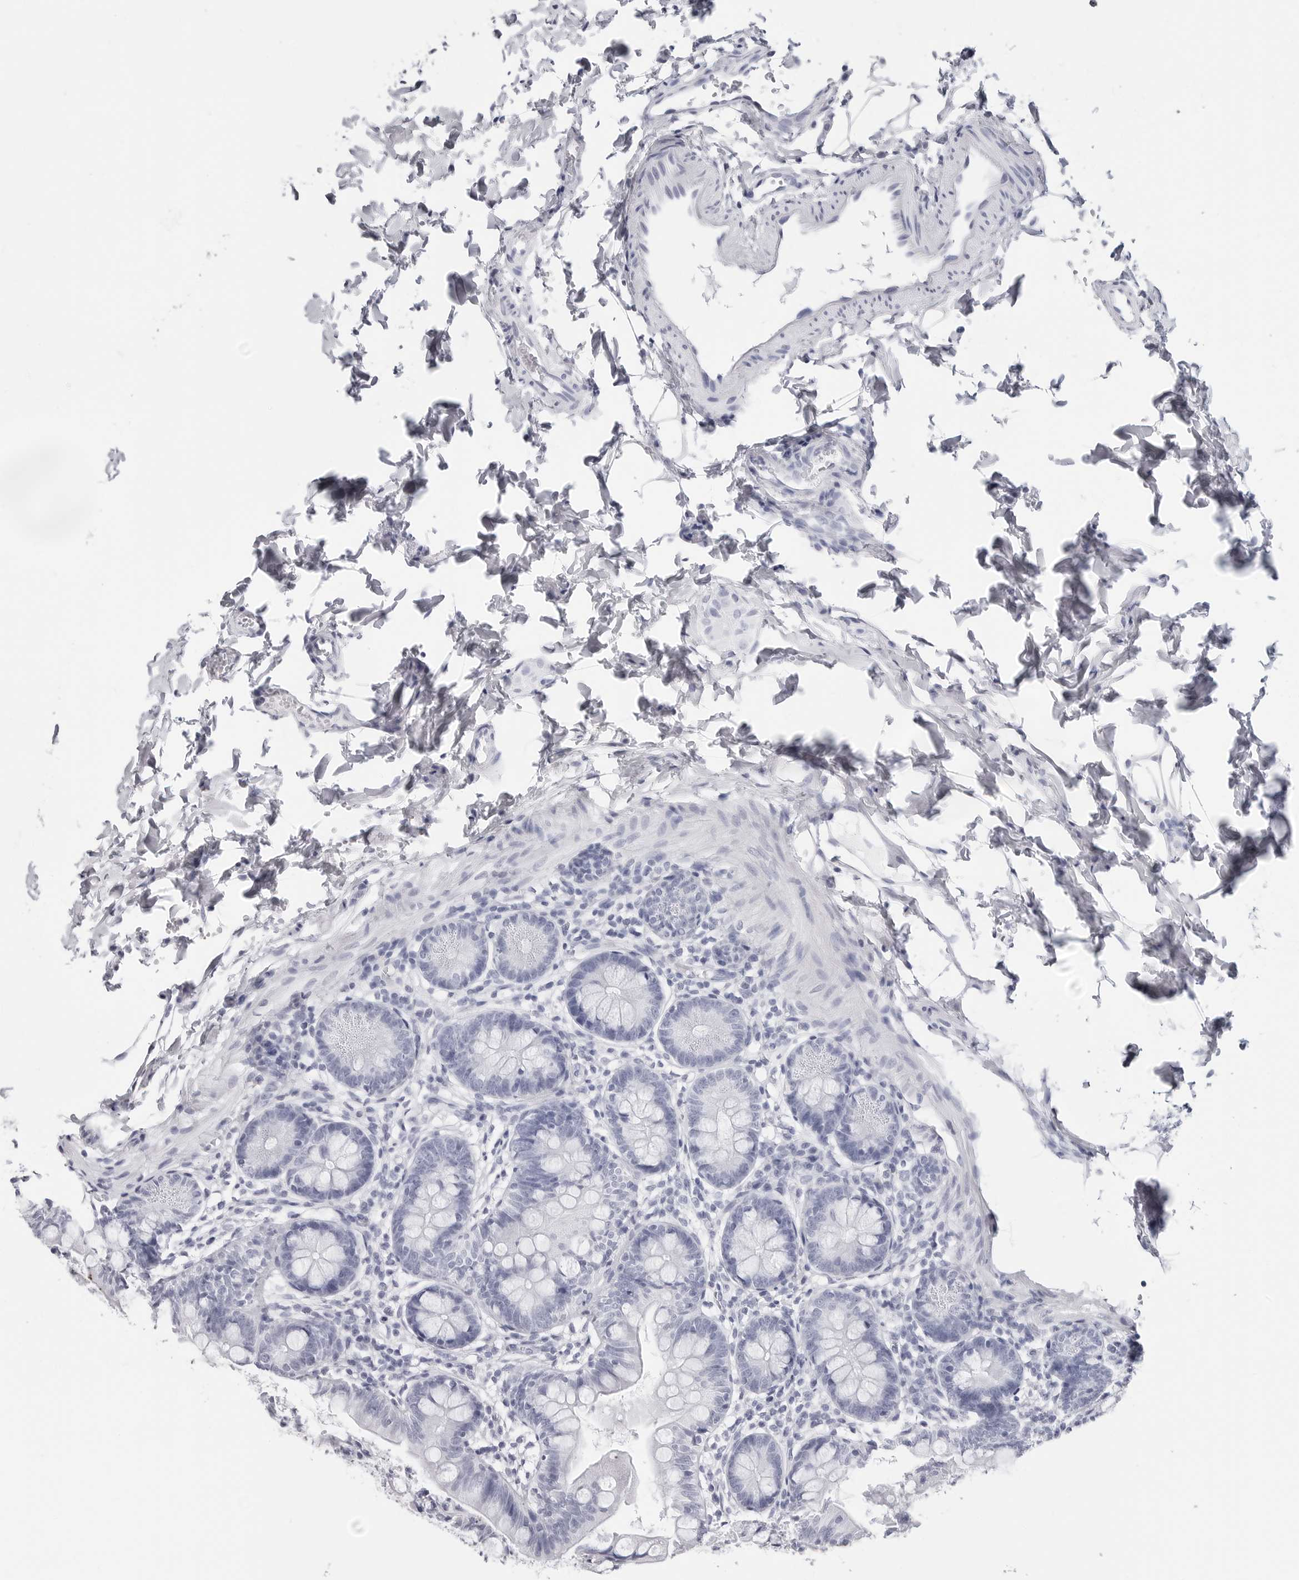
{"staining": {"intensity": "negative", "quantity": "none", "location": "none"}, "tissue": "small intestine", "cell_type": "Glandular cells", "image_type": "normal", "snomed": [{"axis": "morphology", "description": "Normal tissue, NOS"}, {"axis": "topography", "description": "Small intestine"}], "caption": "An image of small intestine stained for a protein exhibits no brown staining in glandular cells.", "gene": "CST2", "patient": {"sex": "male", "age": 7}}